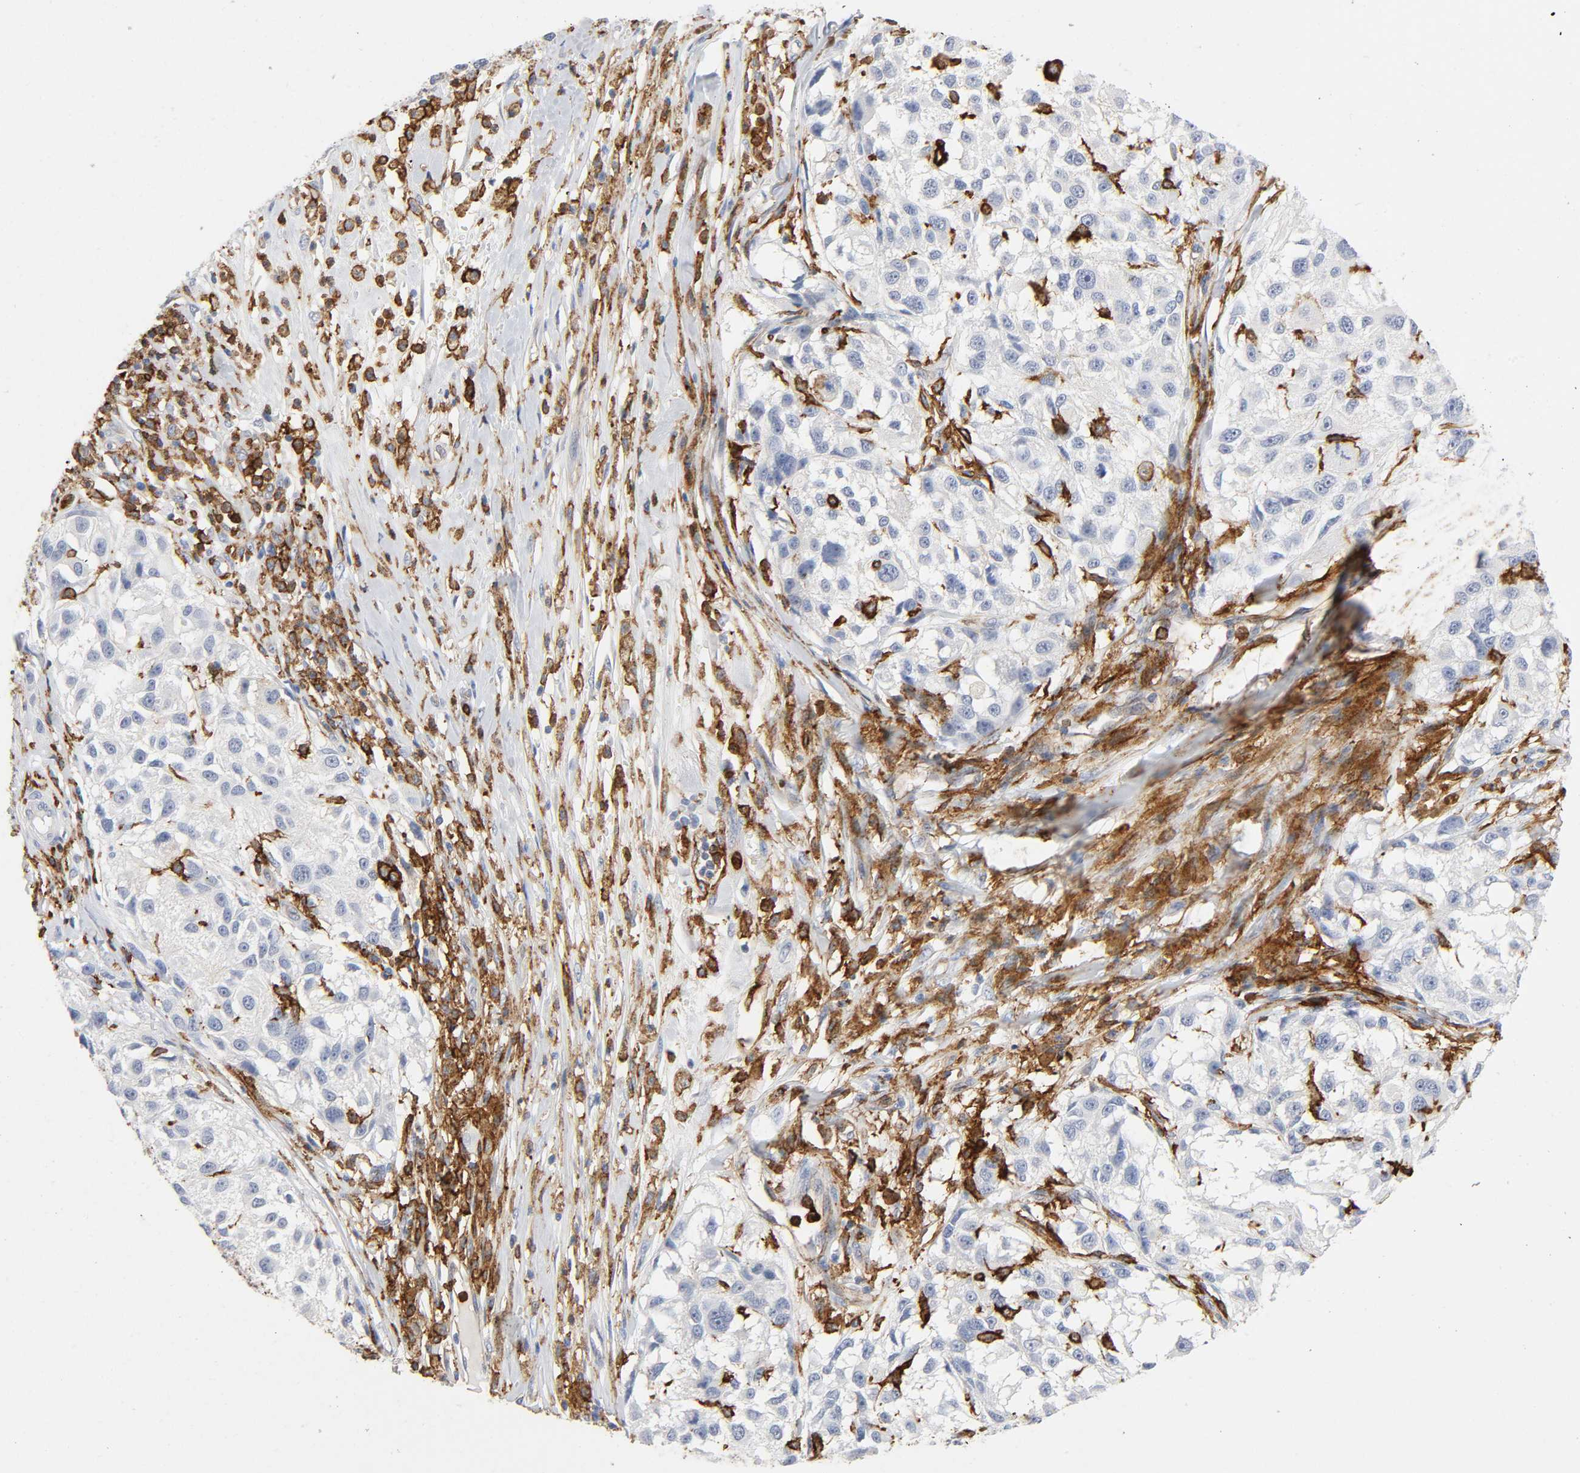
{"staining": {"intensity": "negative", "quantity": "none", "location": "none"}, "tissue": "melanoma", "cell_type": "Tumor cells", "image_type": "cancer", "snomed": [{"axis": "morphology", "description": "Necrosis, NOS"}, {"axis": "morphology", "description": "Malignant melanoma, NOS"}, {"axis": "topography", "description": "Skin"}], "caption": "An immunohistochemistry (IHC) image of melanoma is shown. There is no staining in tumor cells of melanoma. (Immunohistochemistry, brightfield microscopy, high magnification).", "gene": "LYN", "patient": {"sex": "female", "age": 87}}